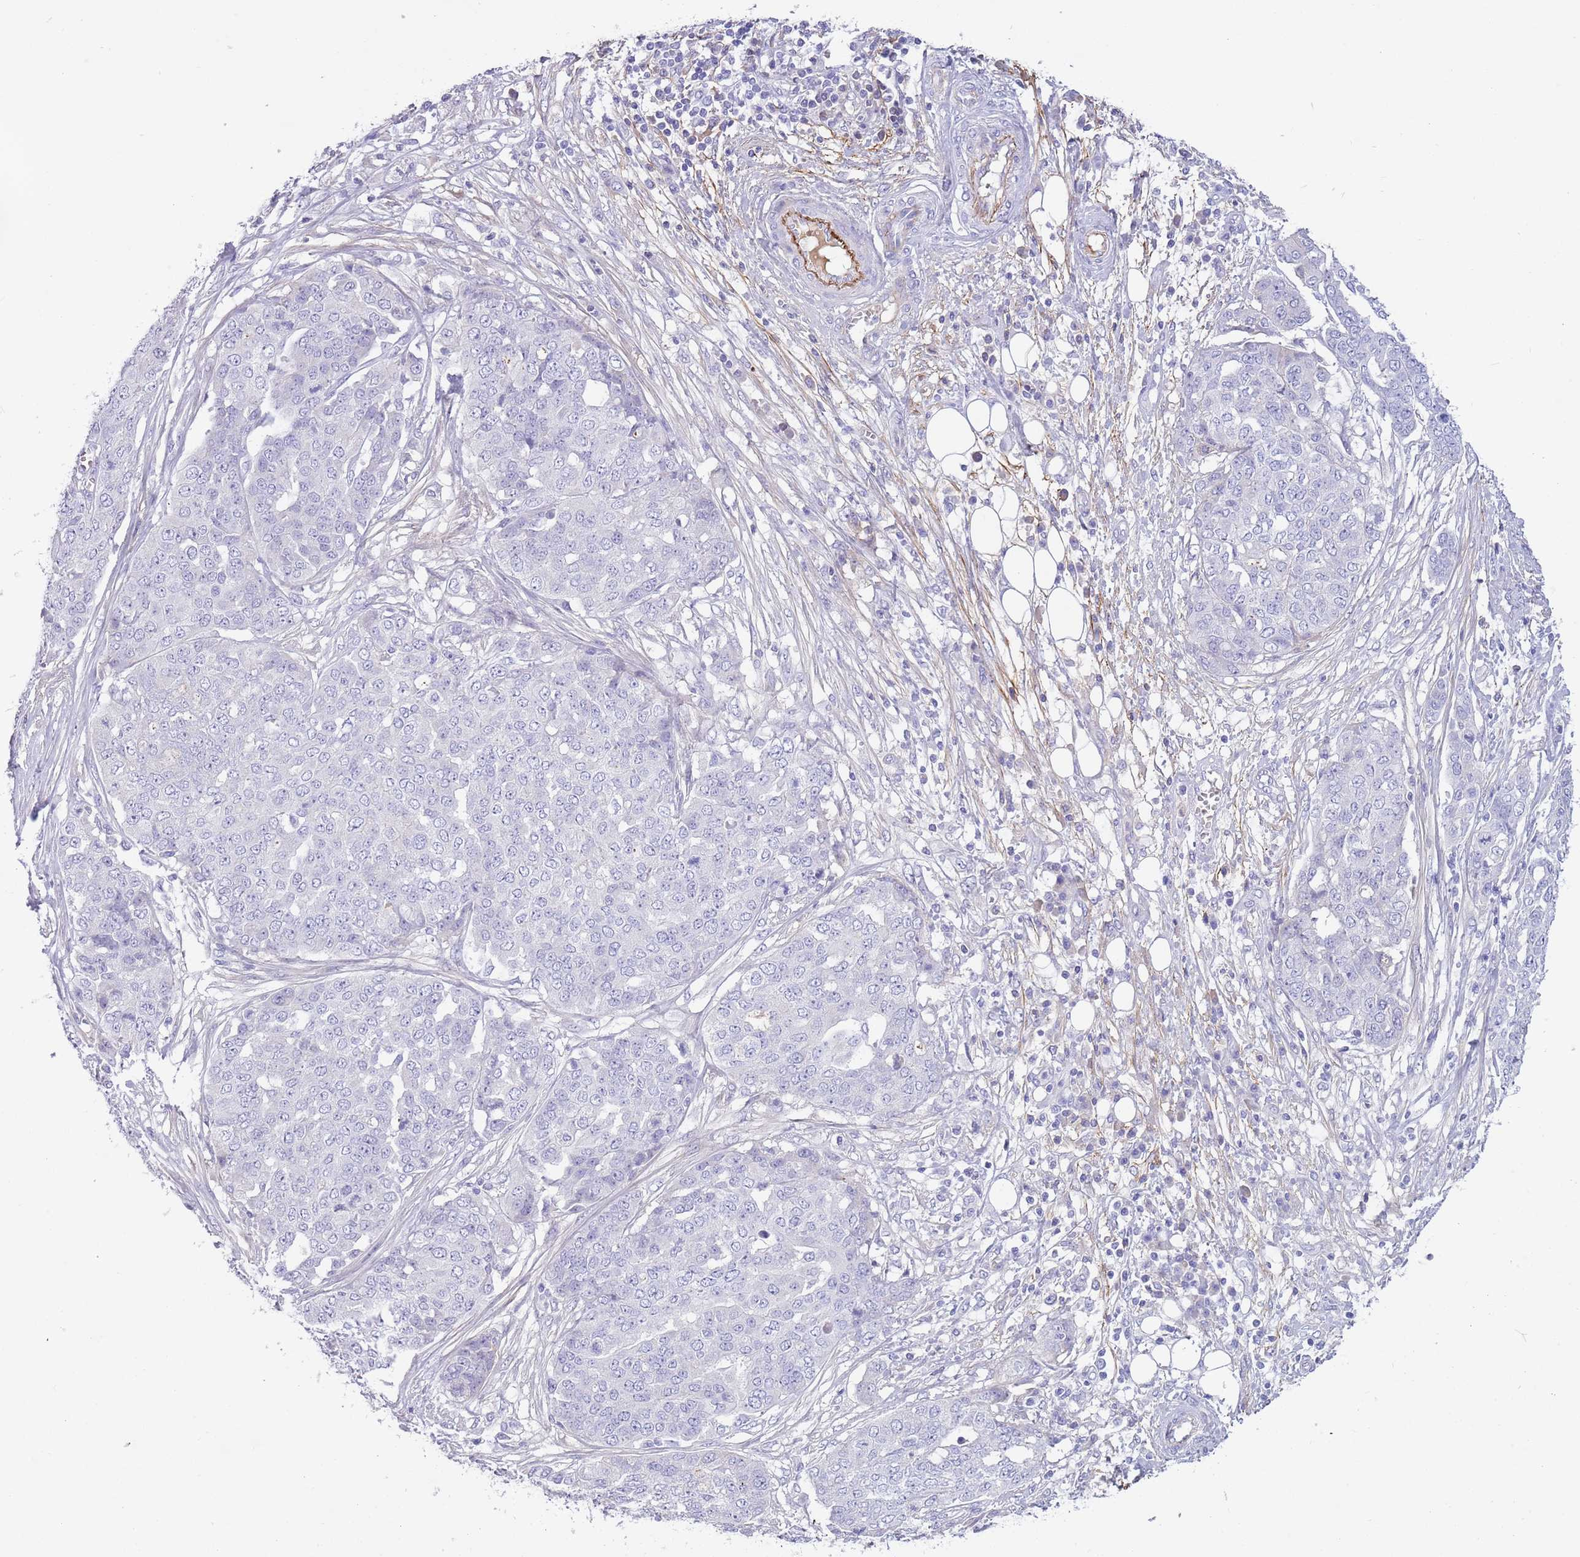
{"staining": {"intensity": "negative", "quantity": "none", "location": "none"}, "tissue": "ovarian cancer", "cell_type": "Tumor cells", "image_type": "cancer", "snomed": [{"axis": "morphology", "description": "Cystadenocarcinoma, serous, NOS"}, {"axis": "topography", "description": "Soft tissue"}, {"axis": "topography", "description": "Ovary"}], "caption": "Human ovarian serous cystadenocarcinoma stained for a protein using IHC exhibits no staining in tumor cells.", "gene": "LEPROTL1", "patient": {"sex": "female", "age": 57}}